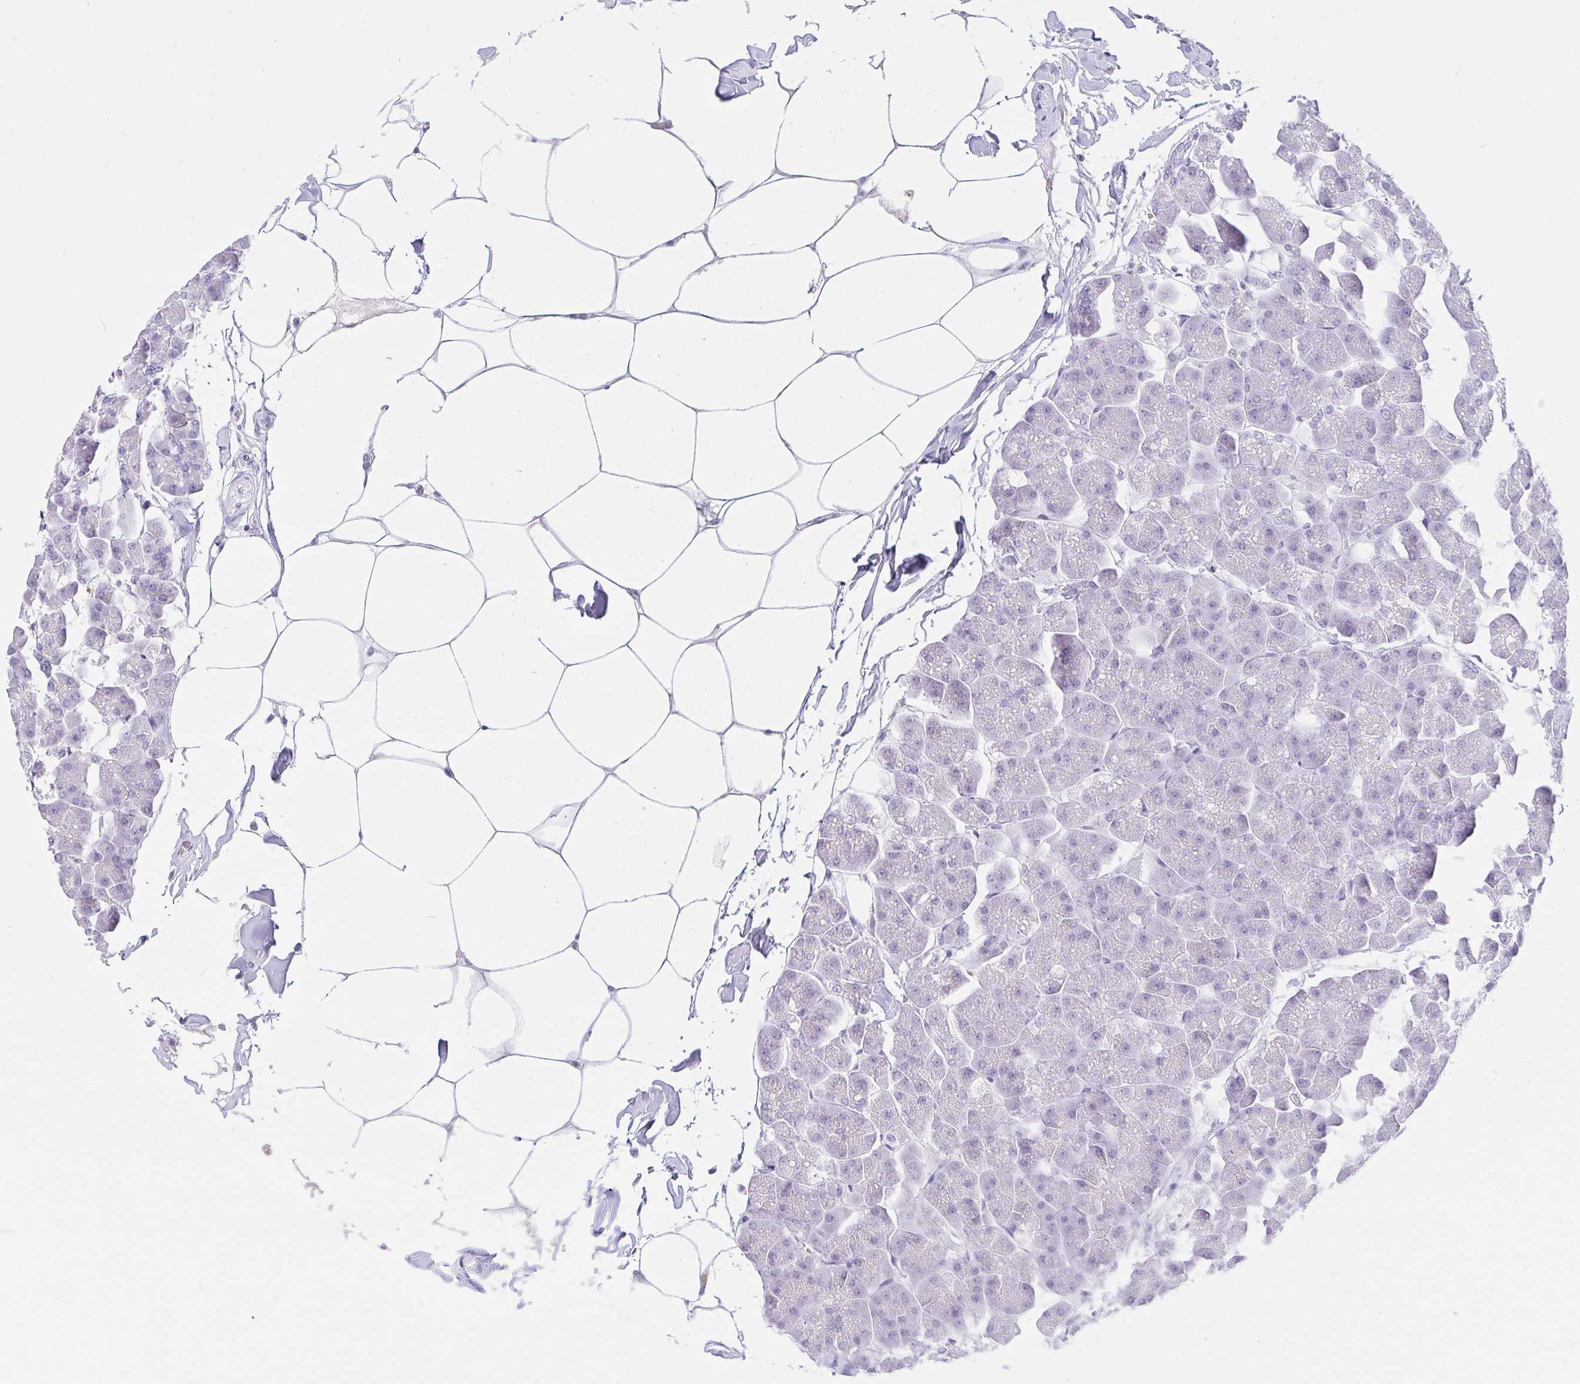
{"staining": {"intensity": "negative", "quantity": "none", "location": "none"}, "tissue": "pancreas", "cell_type": "Exocrine glandular cells", "image_type": "normal", "snomed": [{"axis": "morphology", "description": "Normal tissue, NOS"}, {"axis": "topography", "description": "Pancreas"}], "caption": "This is an IHC photomicrograph of benign pancreas. There is no positivity in exocrine glandular cells.", "gene": "OR5J2", "patient": {"sex": "male", "age": 35}}